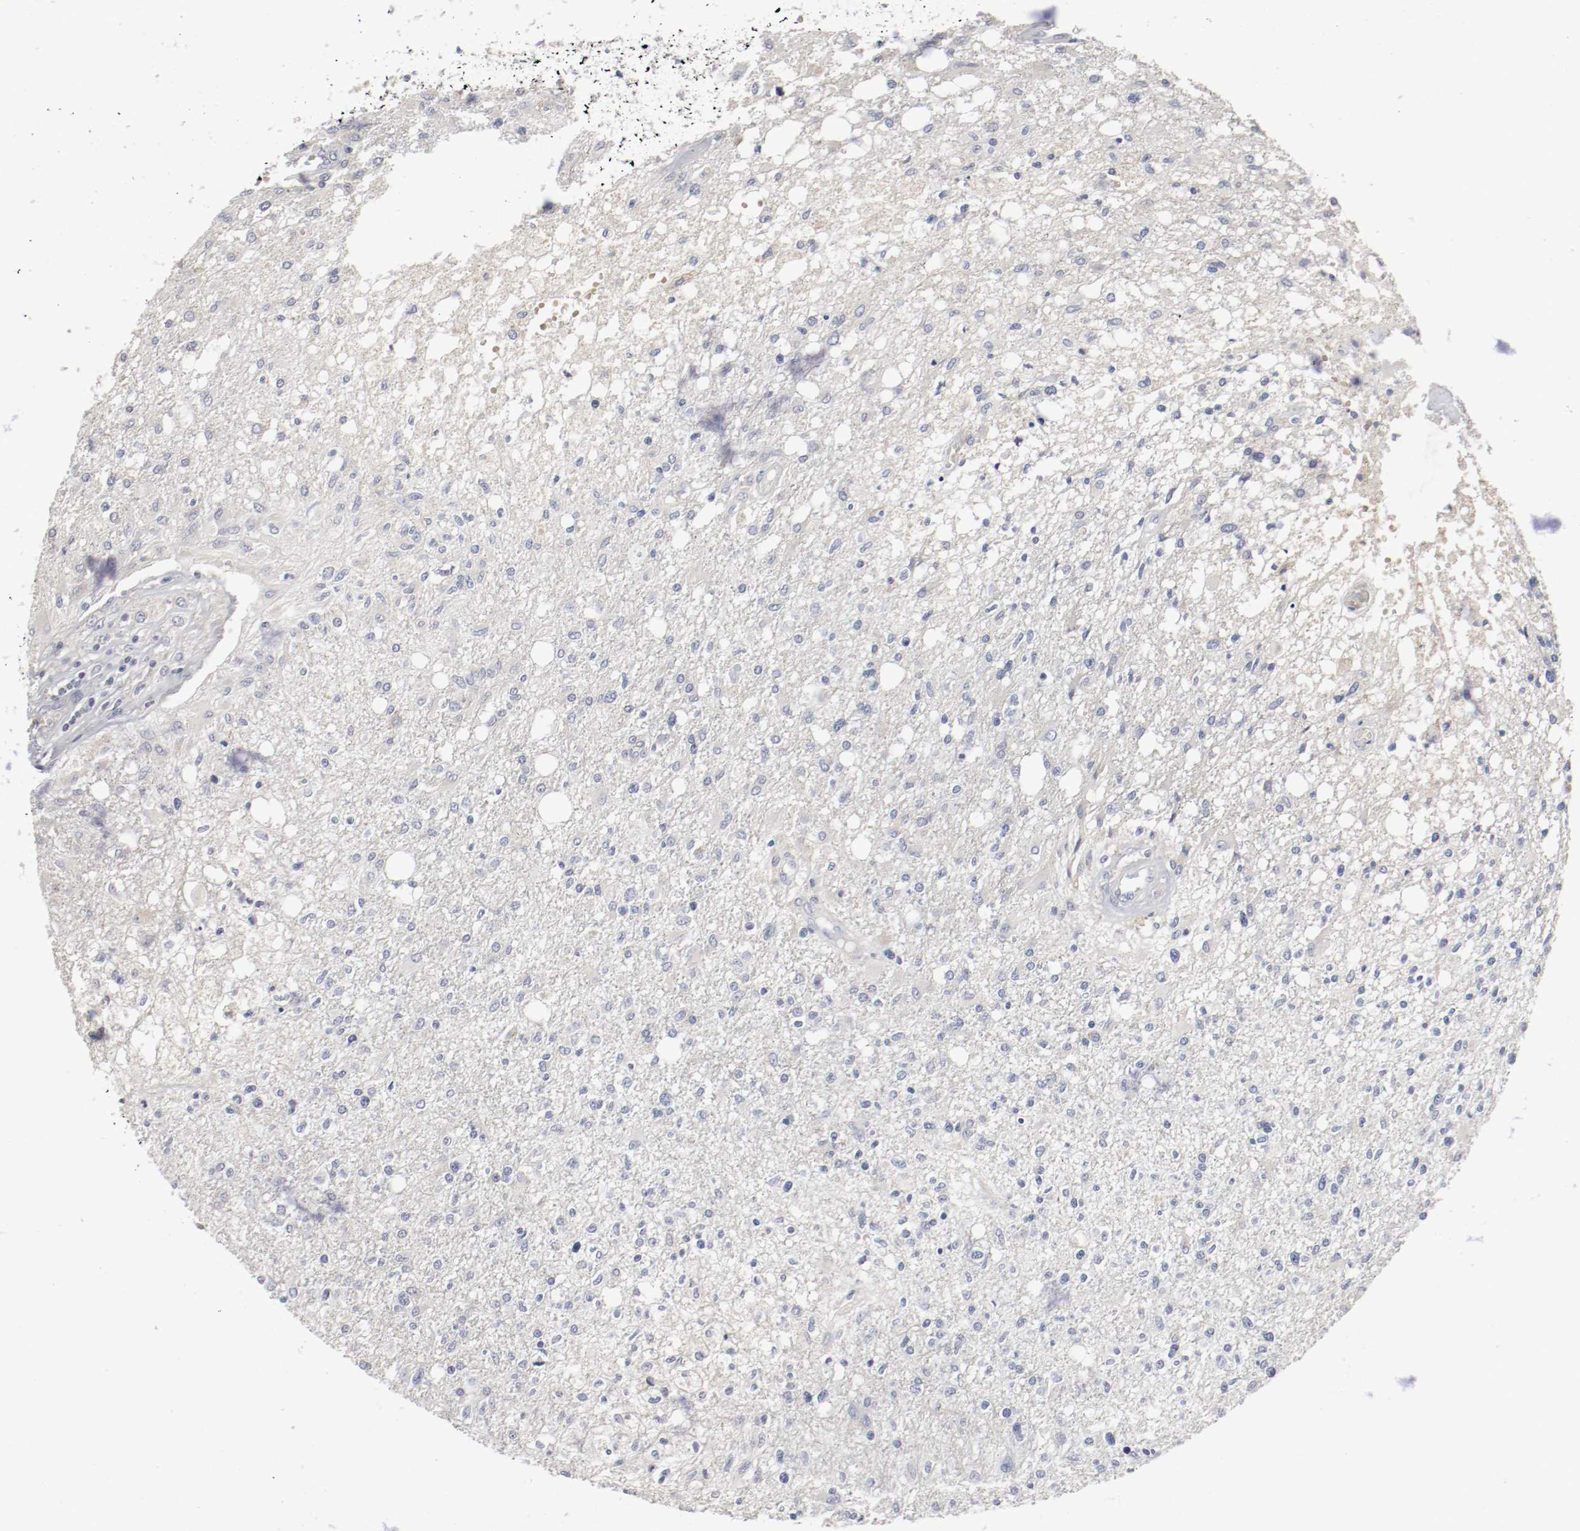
{"staining": {"intensity": "negative", "quantity": "none", "location": "none"}, "tissue": "glioma", "cell_type": "Tumor cells", "image_type": "cancer", "snomed": [{"axis": "morphology", "description": "Glioma, malignant, High grade"}, {"axis": "topography", "description": "Cerebral cortex"}], "caption": "High power microscopy micrograph of an immunohistochemistry (IHC) micrograph of malignant glioma (high-grade), revealing no significant staining in tumor cells. The staining is performed using DAB (3,3'-diaminobenzidine) brown chromogen with nuclei counter-stained in using hematoxylin.", "gene": "FGFBP1", "patient": {"sex": "male", "age": 76}}